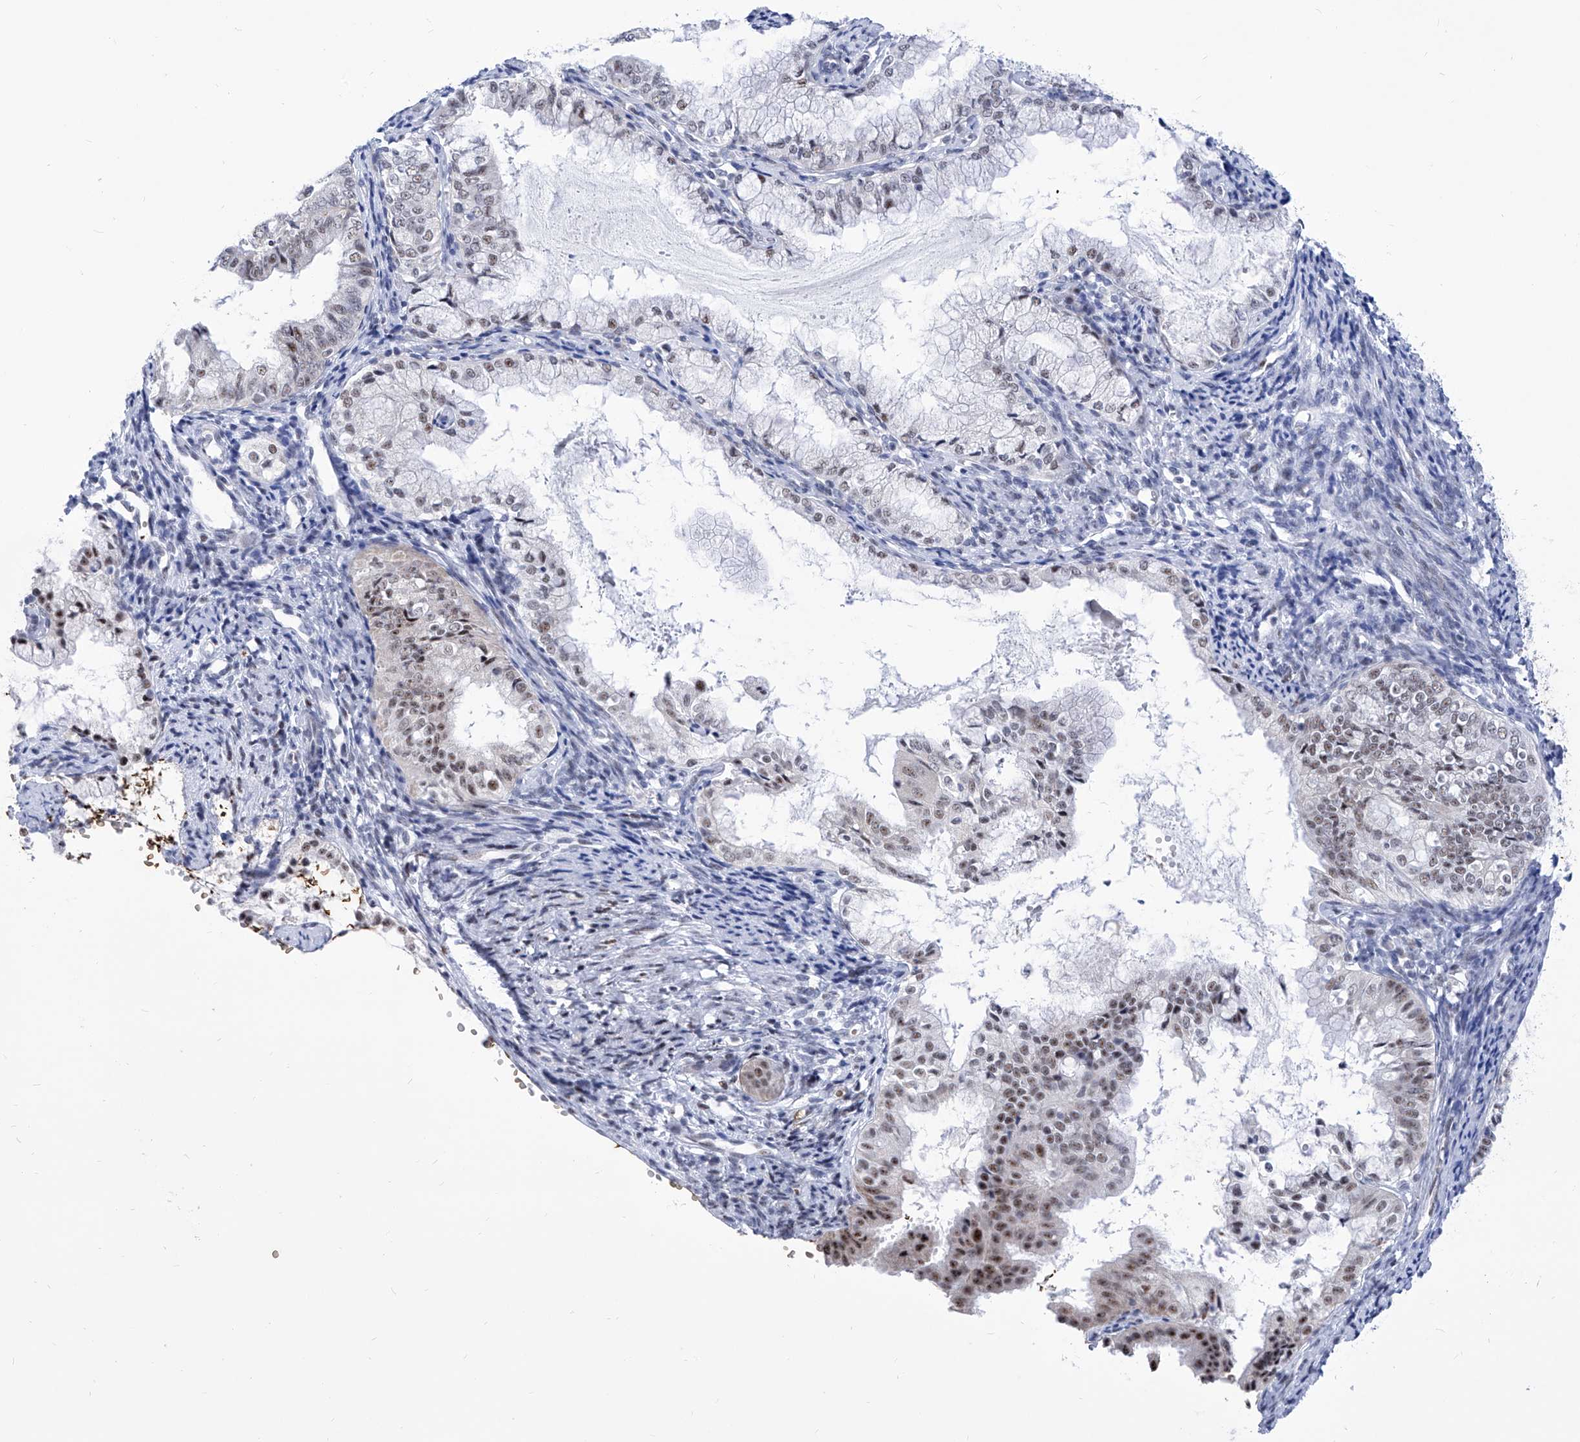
{"staining": {"intensity": "moderate", "quantity": "25%-75%", "location": "nuclear"}, "tissue": "endometrial cancer", "cell_type": "Tumor cells", "image_type": "cancer", "snomed": [{"axis": "morphology", "description": "Adenocarcinoma, NOS"}, {"axis": "topography", "description": "Endometrium"}], "caption": "Protein positivity by IHC displays moderate nuclear staining in about 25%-75% of tumor cells in endometrial adenocarcinoma.", "gene": "SART1", "patient": {"sex": "female", "age": 63}}